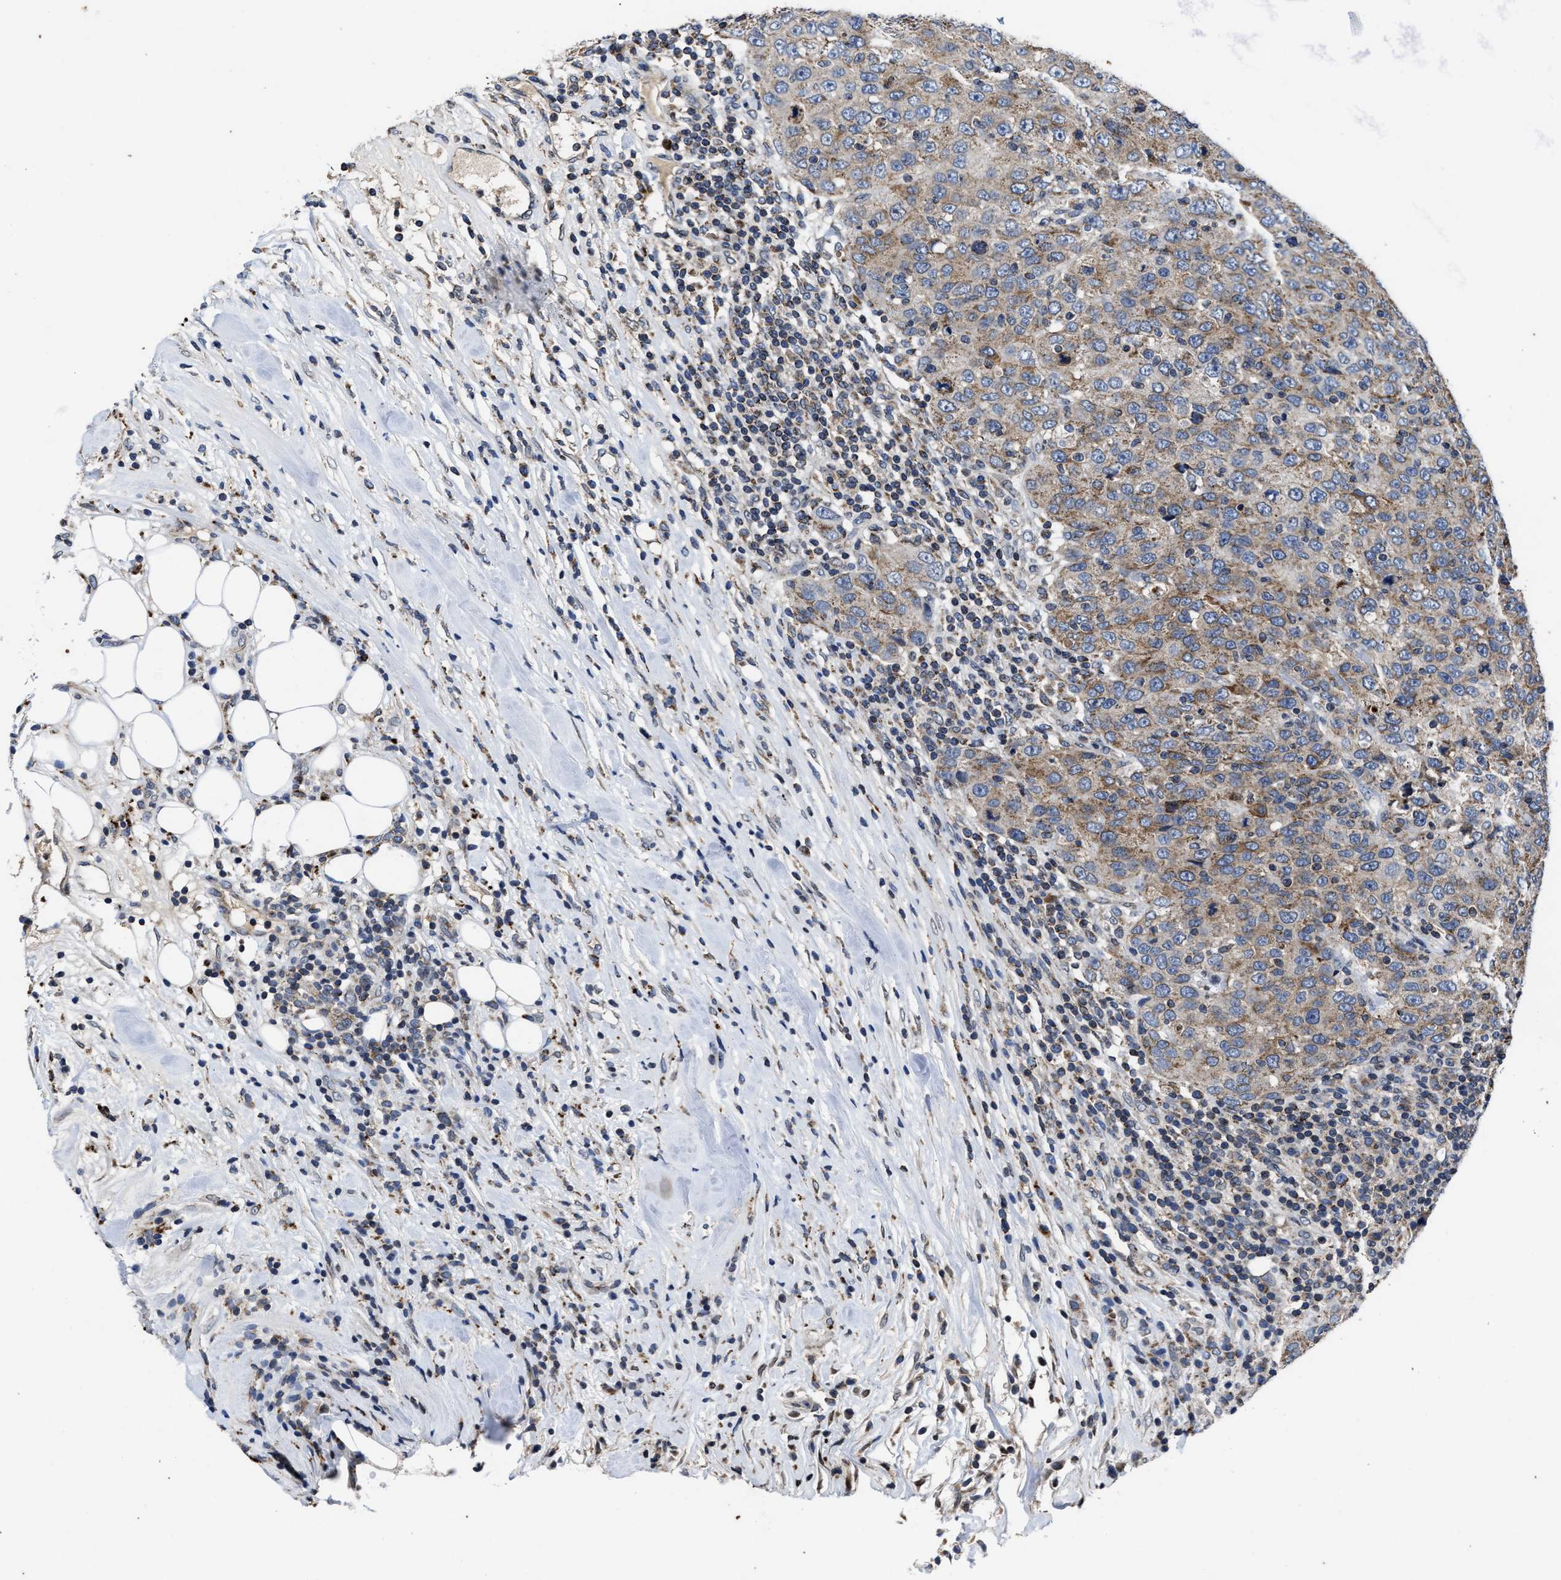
{"staining": {"intensity": "moderate", "quantity": "25%-75%", "location": "cytoplasmic/membranous"}, "tissue": "breast cancer", "cell_type": "Tumor cells", "image_type": "cancer", "snomed": [{"axis": "morphology", "description": "Duct carcinoma"}, {"axis": "topography", "description": "Breast"}], "caption": "Intraductal carcinoma (breast) stained with DAB immunohistochemistry displays medium levels of moderate cytoplasmic/membranous staining in about 25%-75% of tumor cells.", "gene": "CACNA1D", "patient": {"sex": "female", "age": 37}}